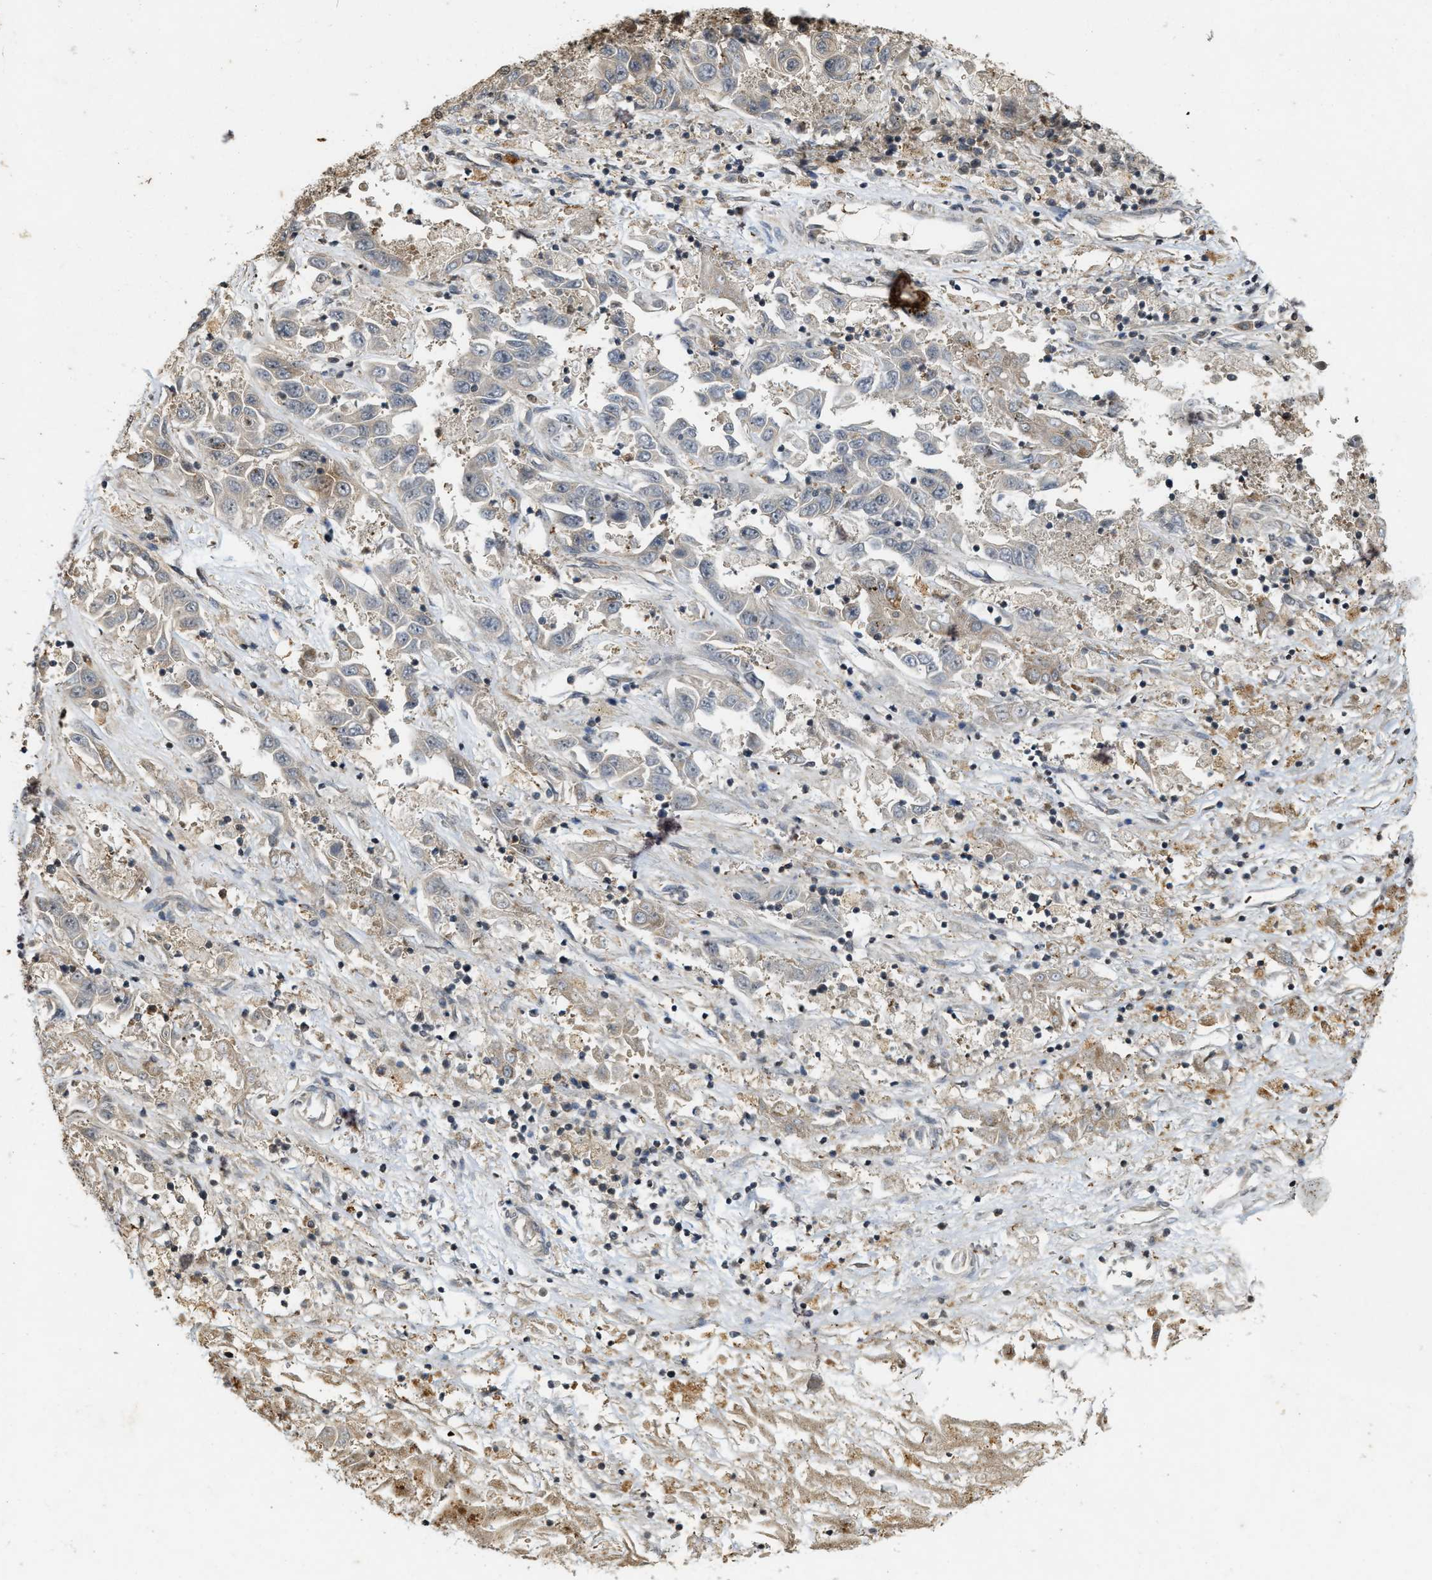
{"staining": {"intensity": "weak", "quantity": "25%-75%", "location": "cytoplasmic/membranous"}, "tissue": "liver cancer", "cell_type": "Tumor cells", "image_type": "cancer", "snomed": [{"axis": "morphology", "description": "Cholangiocarcinoma"}, {"axis": "topography", "description": "Liver"}], "caption": "Human liver cancer (cholangiocarcinoma) stained with a protein marker demonstrates weak staining in tumor cells.", "gene": "KIF21A", "patient": {"sex": "female", "age": 52}}